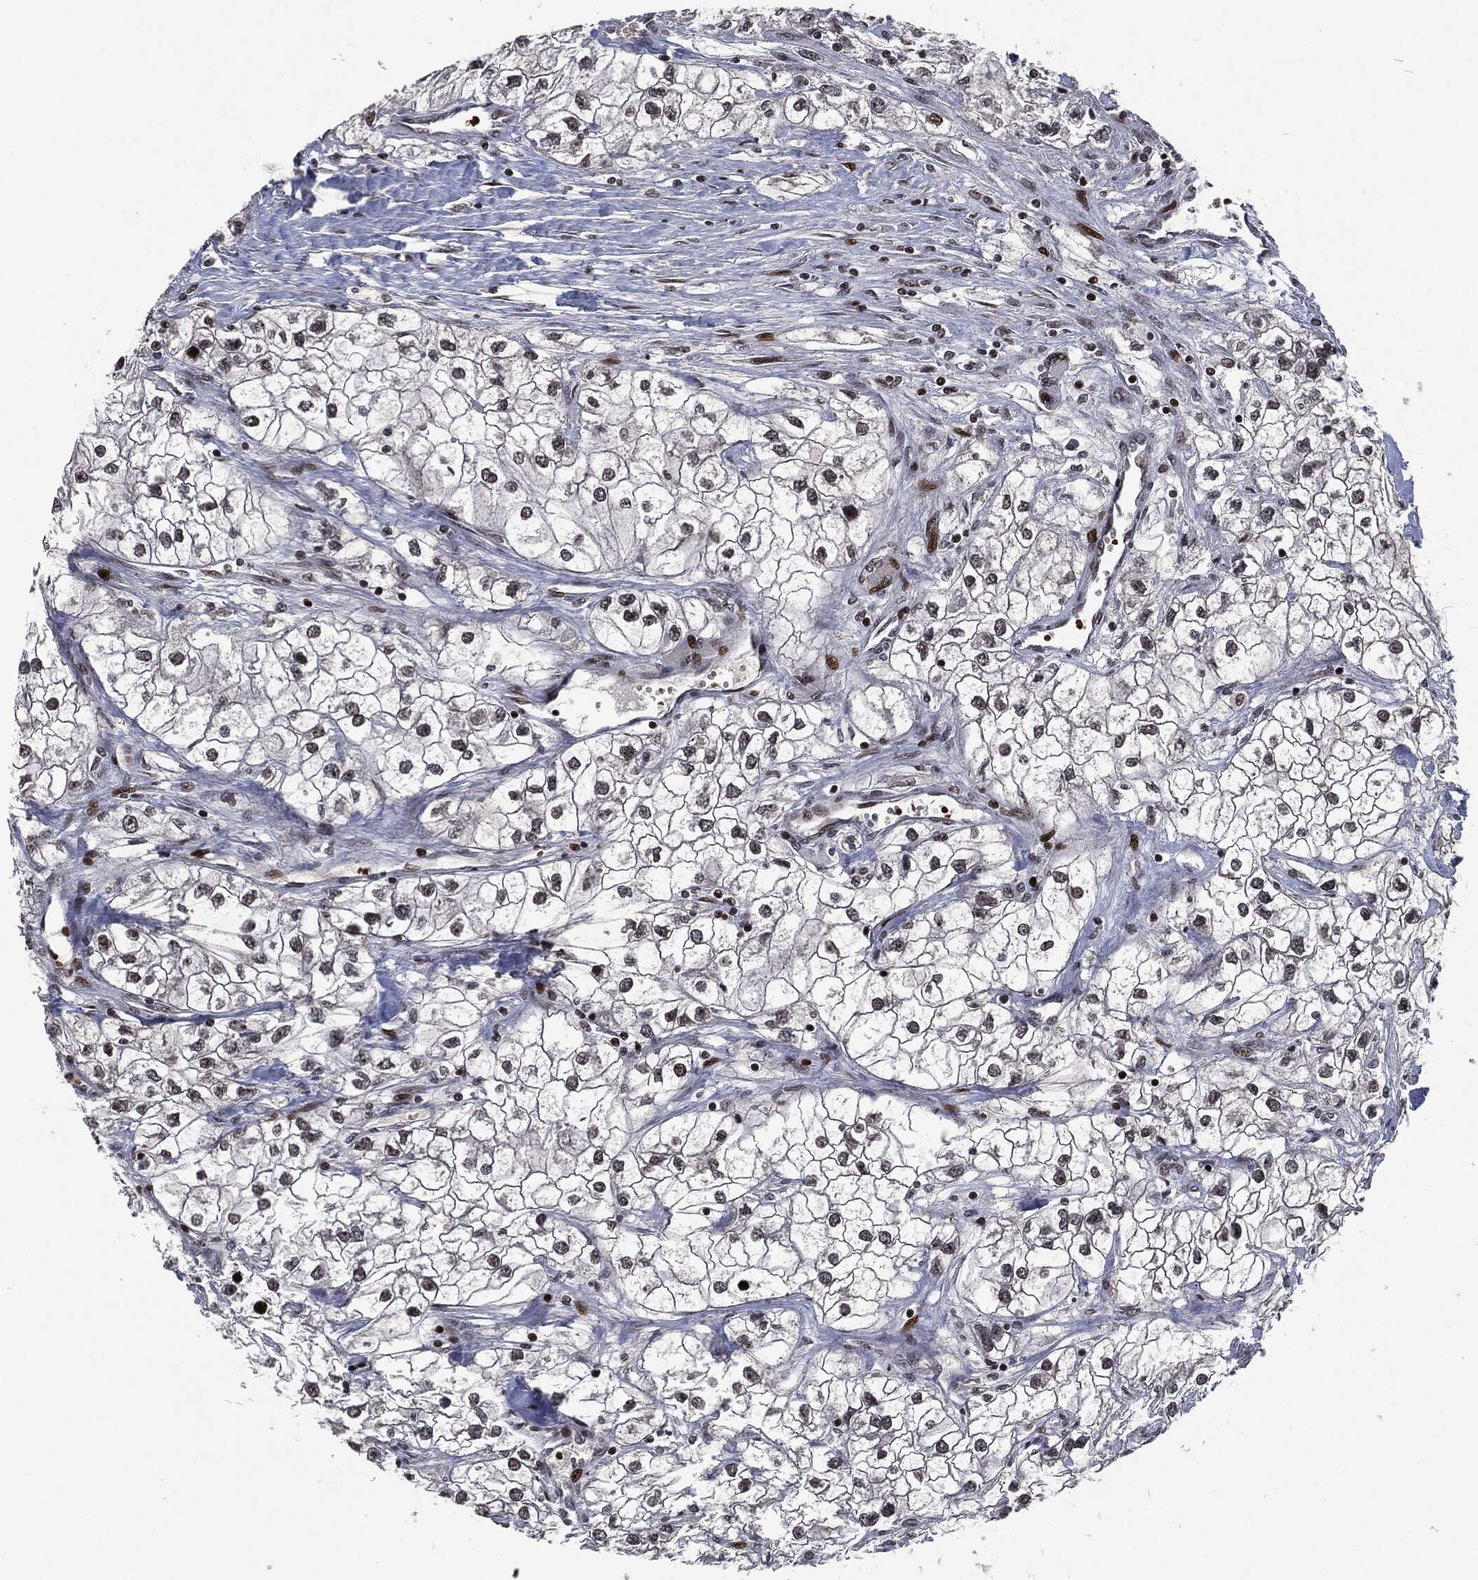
{"staining": {"intensity": "negative", "quantity": "none", "location": "none"}, "tissue": "renal cancer", "cell_type": "Tumor cells", "image_type": "cancer", "snomed": [{"axis": "morphology", "description": "Adenocarcinoma, NOS"}, {"axis": "topography", "description": "Kidney"}], "caption": "The image displays no staining of tumor cells in renal cancer (adenocarcinoma). (Brightfield microscopy of DAB (3,3'-diaminobenzidine) immunohistochemistry (IHC) at high magnification).", "gene": "EGFR", "patient": {"sex": "male", "age": 59}}